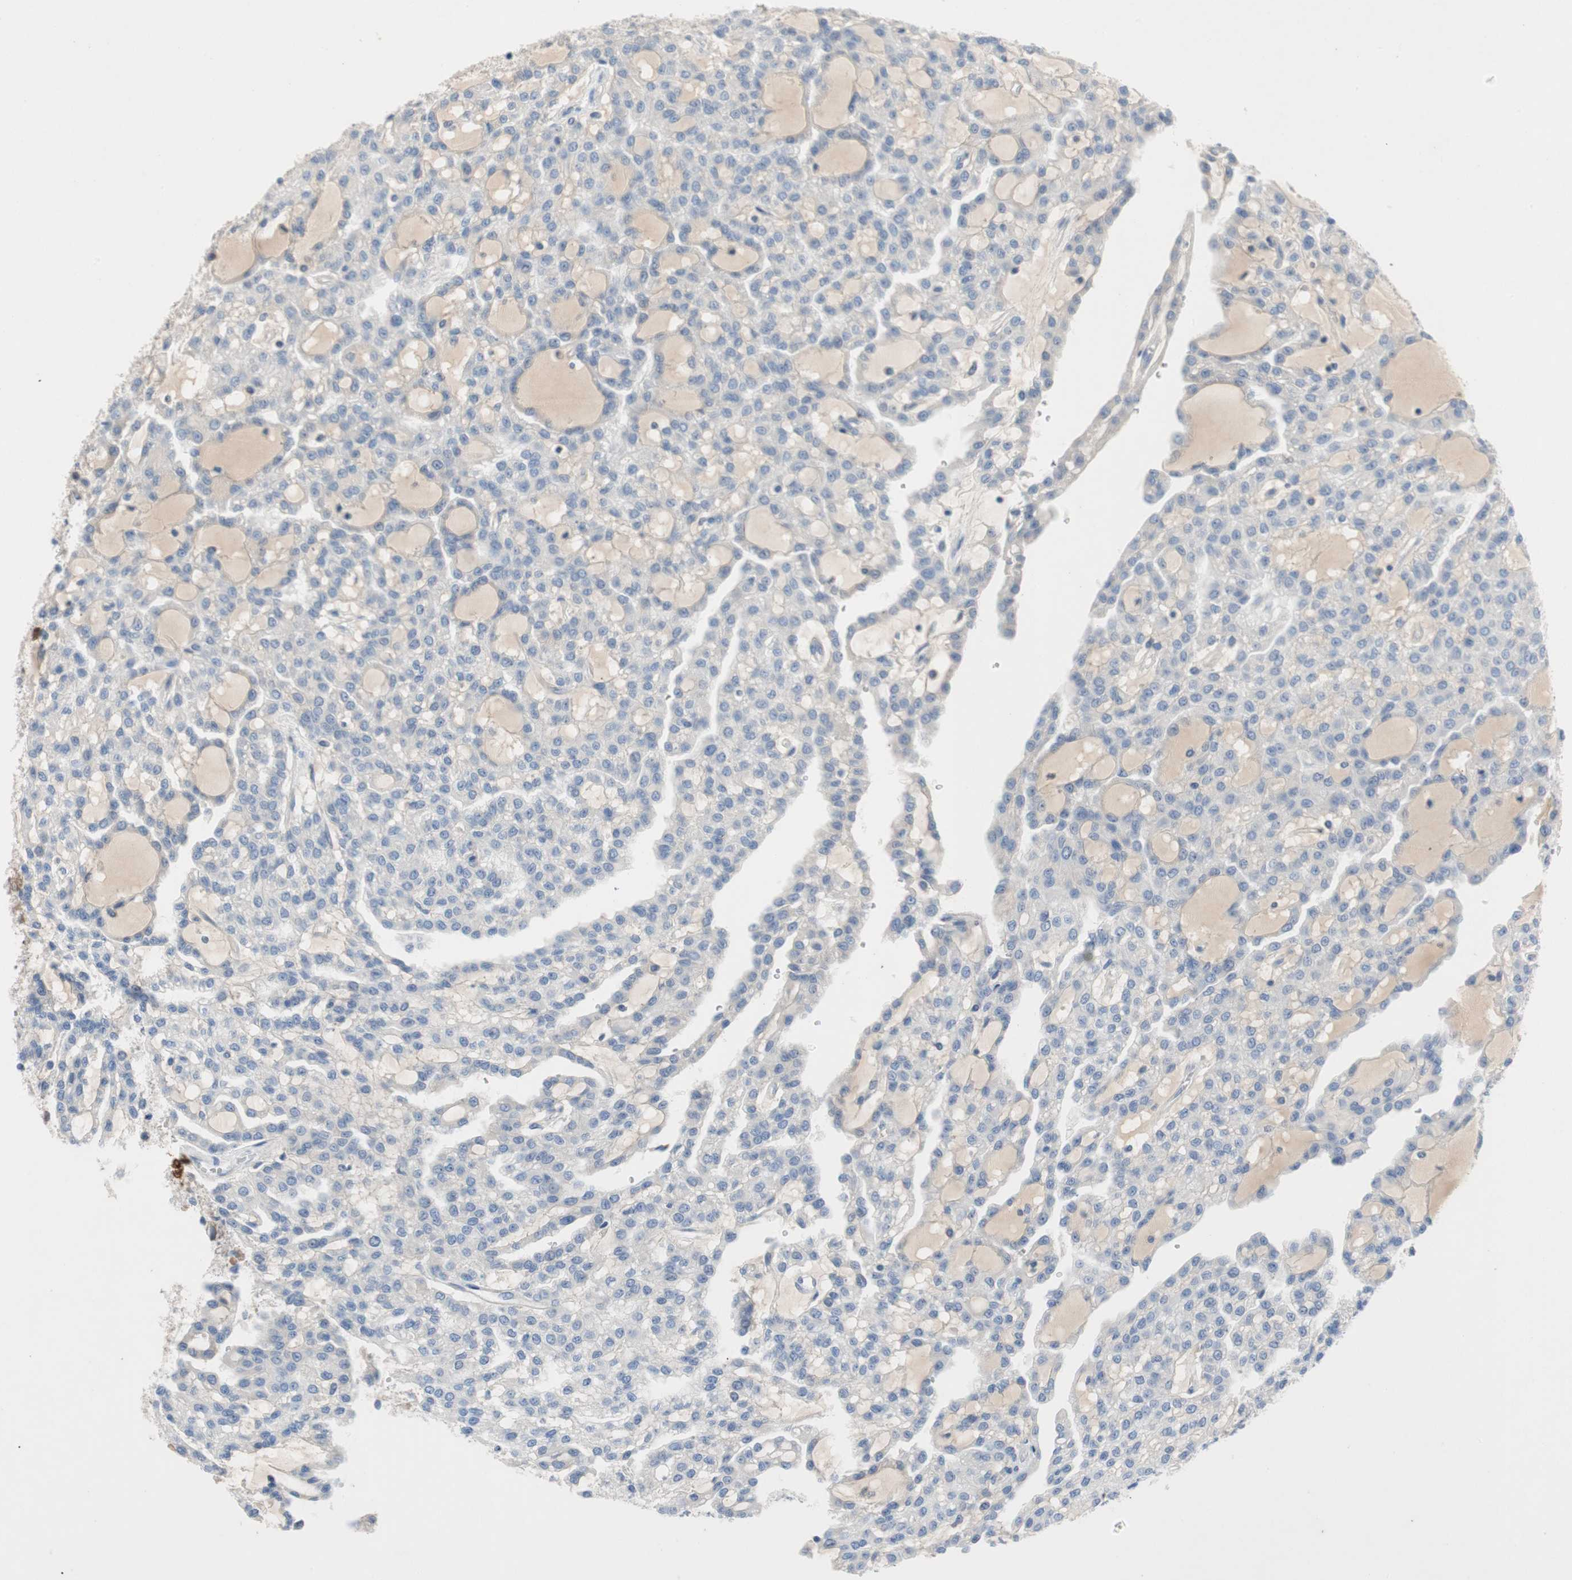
{"staining": {"intensity": "negative", "quantity": "none", "location": "none"}, "tissue": "renal cancer", "cell_type": "Tumor cells", "image_type": "cancer", "snomed": [{"axis": "morphology", "description": "Adenocarcinoma, NOS"}, {"axis": "topography", "description": "Kidney"}], "caption": "DAB (3,3'-diaminobenzidine) immunohistochemical staining of human renal cancer displays no significant positivity in tumor cells.", "gene": "RELB", "patient": {"sex": "male", "age": 63}}